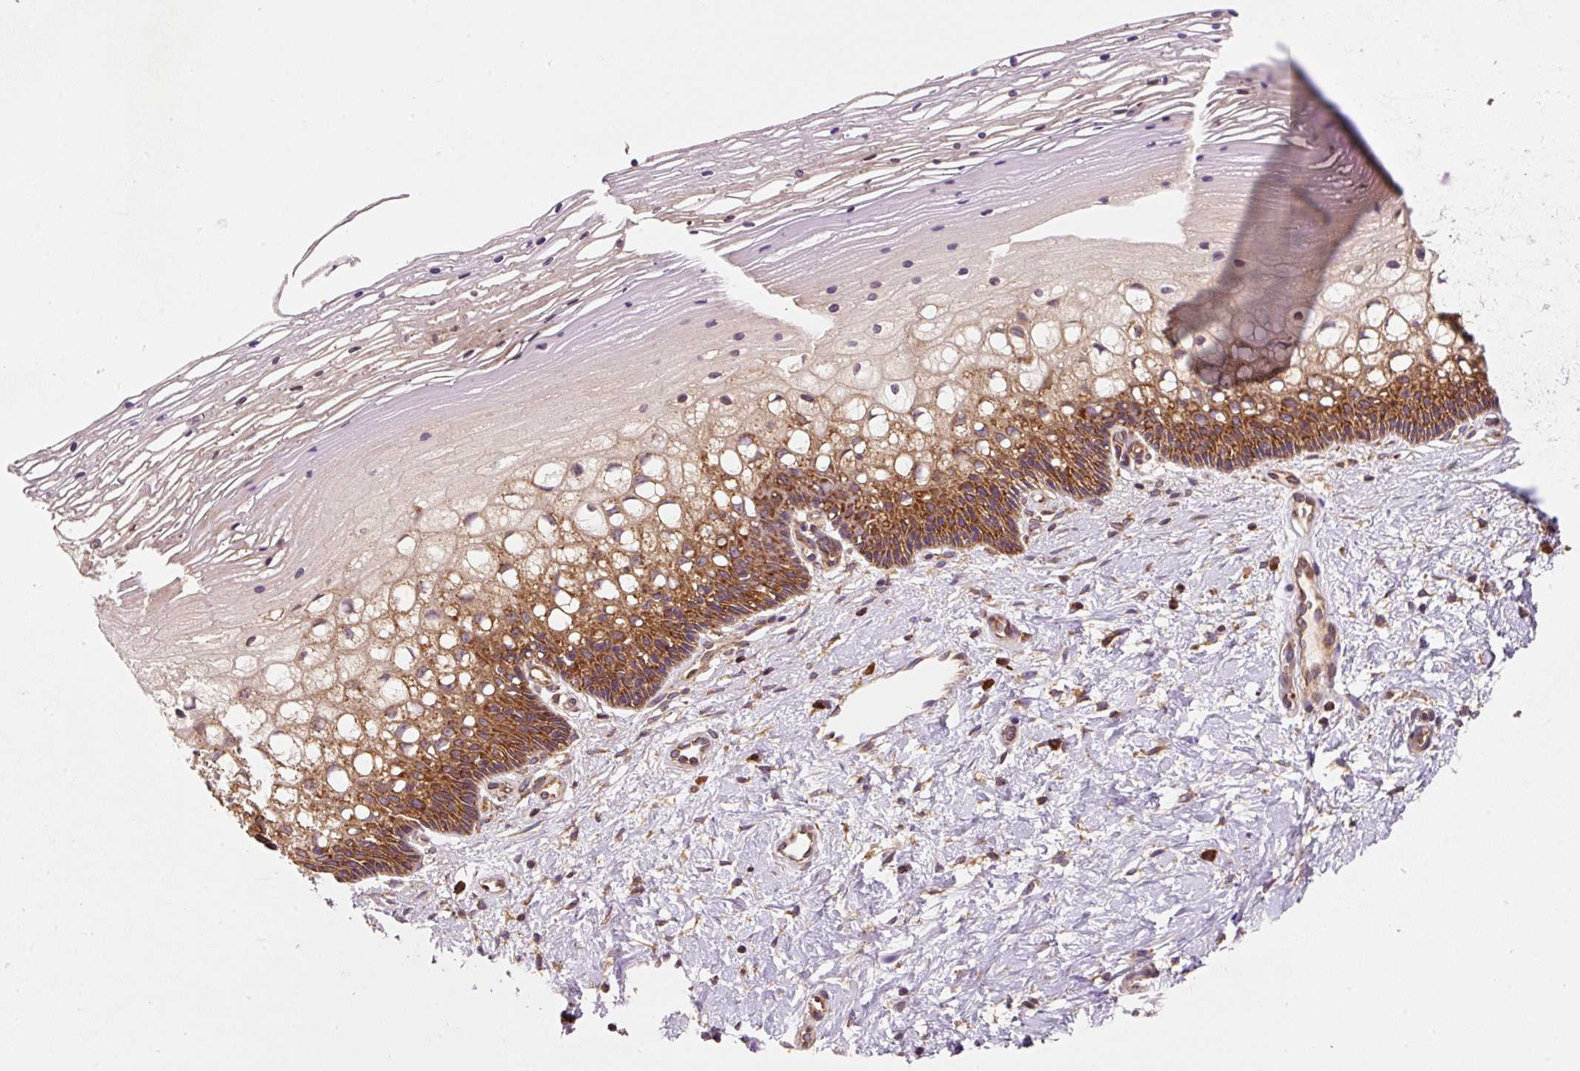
{"staining": {"intensity": "moderate", "quantity": ">75%", "location": "cytoplasmic/membranous"}, "tissue": "cervix", "cell_type": "Glandular cells", "image_type": "normal", "snomed": [{"axis": "morphology", "description": "Normal tissue, NOS"}, {"axis": "topography", "description": "Cervix"}], "caption": "About >75% of glandular cells in benign cervix demonstrate moderate cytoplasmic/membranous protein expression as visualized by brown immunohistochemical staining.", "gene": "EIF2S2", "patient": {"sex": "female", "age": 36}}